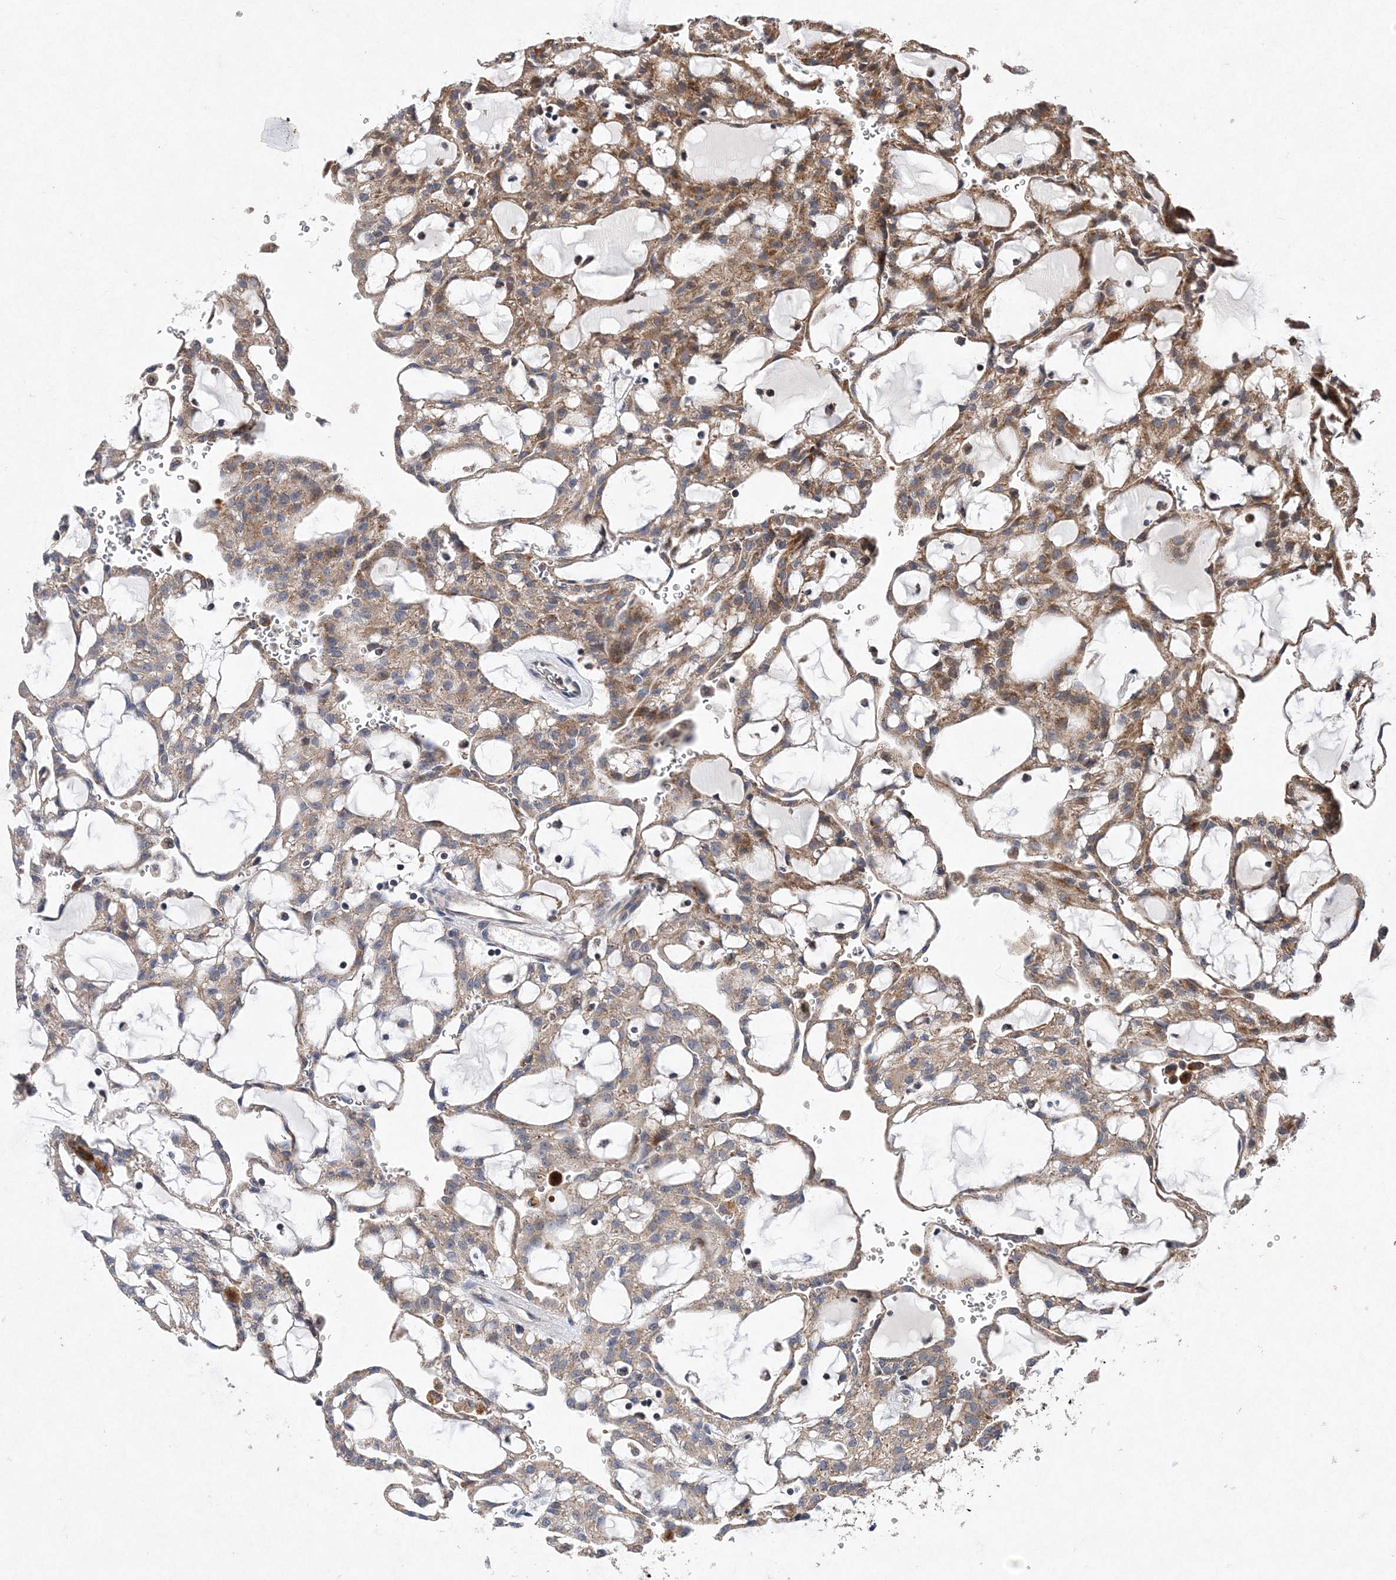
{"staining": {"intensity": "moderate", "quantity": "25%-75%", "location": "cytoplasmic/membranous"}, "tissue": "renal cancer", "cell_type": "Tumor cells", "image_type": "cancer", "snomed": [{"axis": "morphology", "description": "Adenocarcinoma, NOS"}, {"axis": "topography", "description": "Kidney"}], "caption": "Protein positivity by IHC demonstrates moderate cytoplasmic/membranous staining in approximately 25%-75% of tumor cells in renal cancer (adenocarcinoma).", "gene": "PROSER1", "patient": {"sex": "male", "age": 63}}